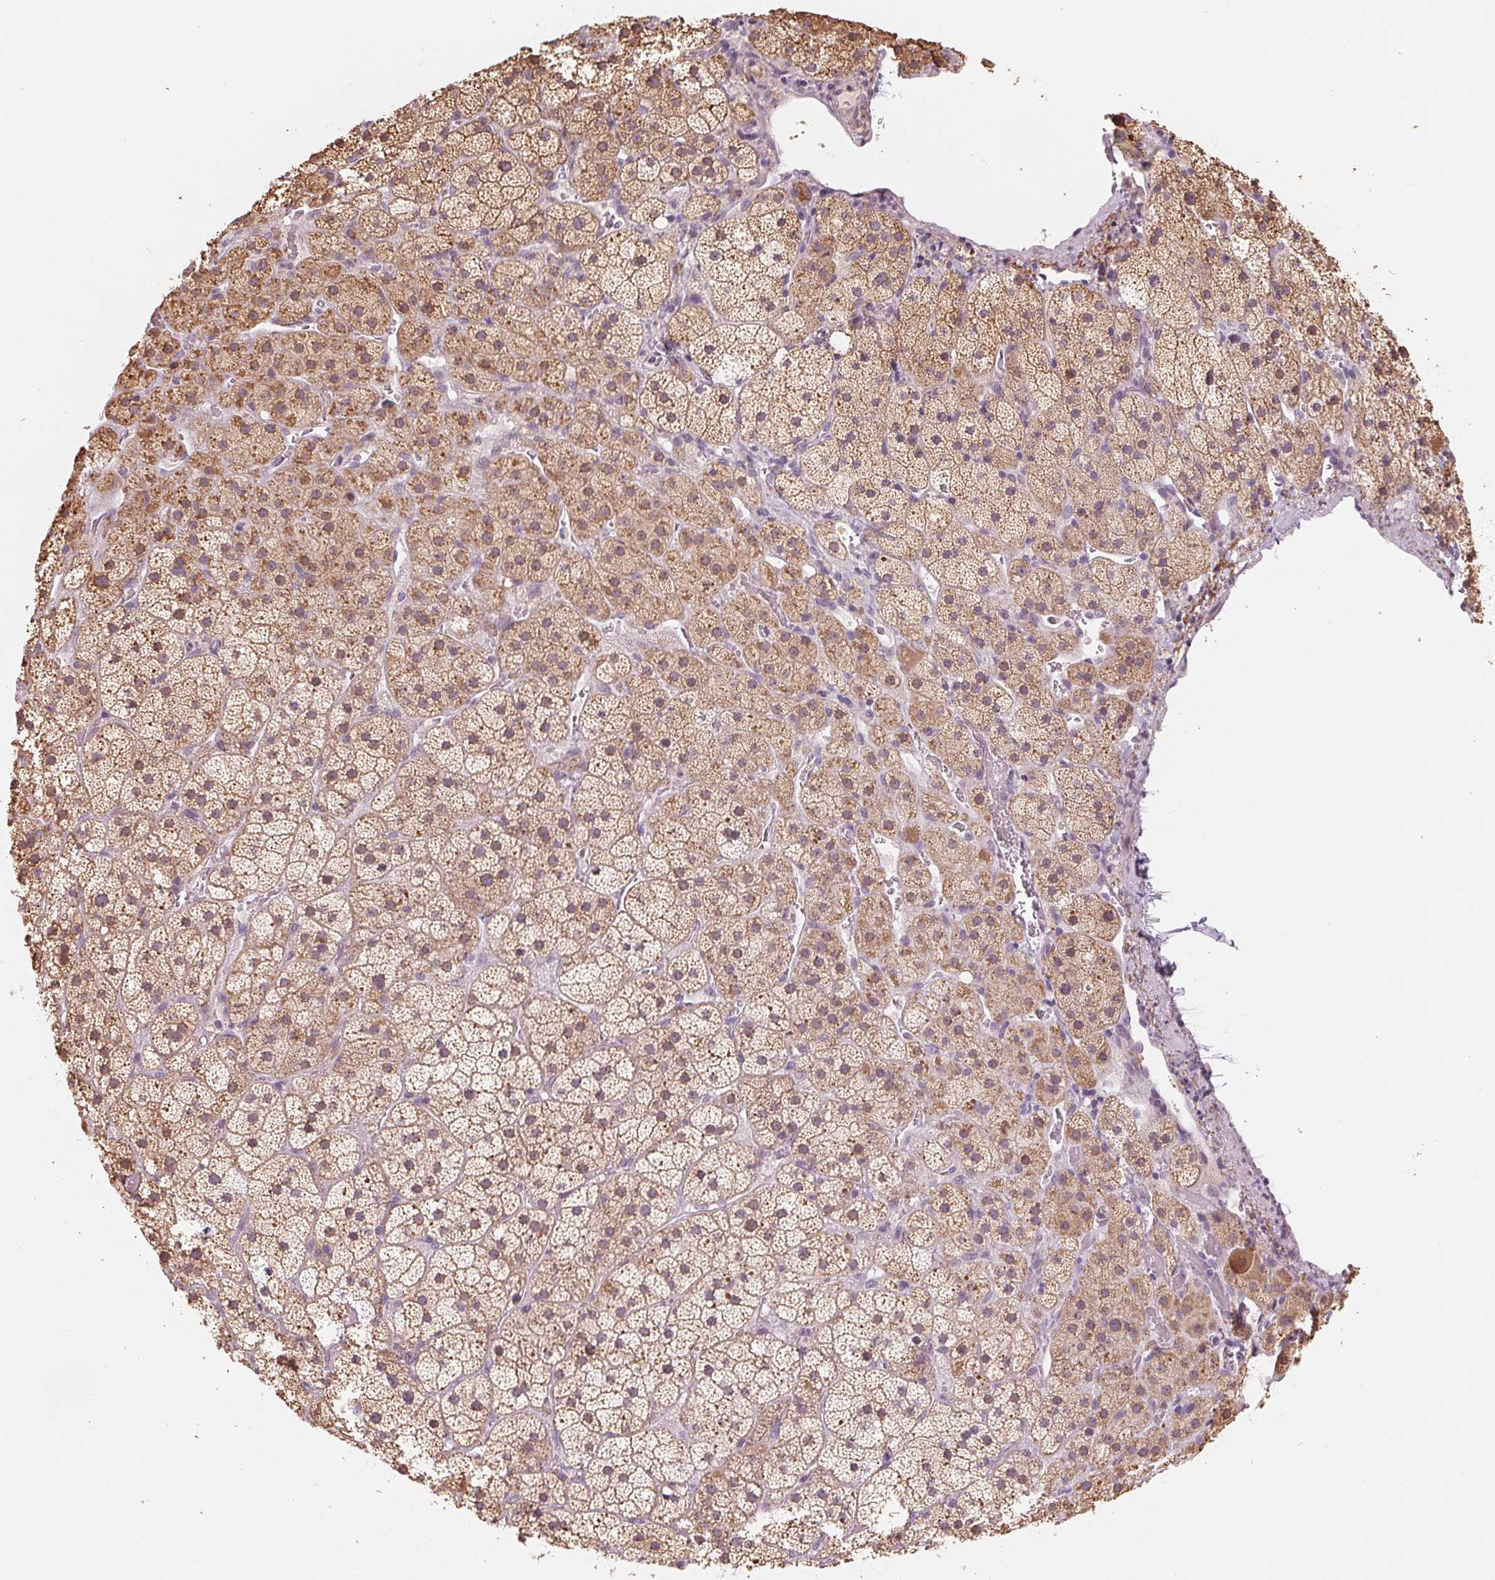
{"staining": {"intensity": "moderate", "quantity": "25%-75%", "location": "cytoplasmic/membranous"}, "tissue": "adrenal gland", "cell_type": "Glandular cells", "image_type": "normal", "snomed": [{"axis": "morphology", "description": "Normal tissue, NOS"}, {"axis": "topography", "description": "Adrenal gland"}], "caption": "Adrenal gland stained with a brown dye reveals moderate cytoplasmic/membranous positive staining in about 25%-75% of glandular cells.", "gene": "VTCN1", "patient": {"sex": "male", "age": 57}}